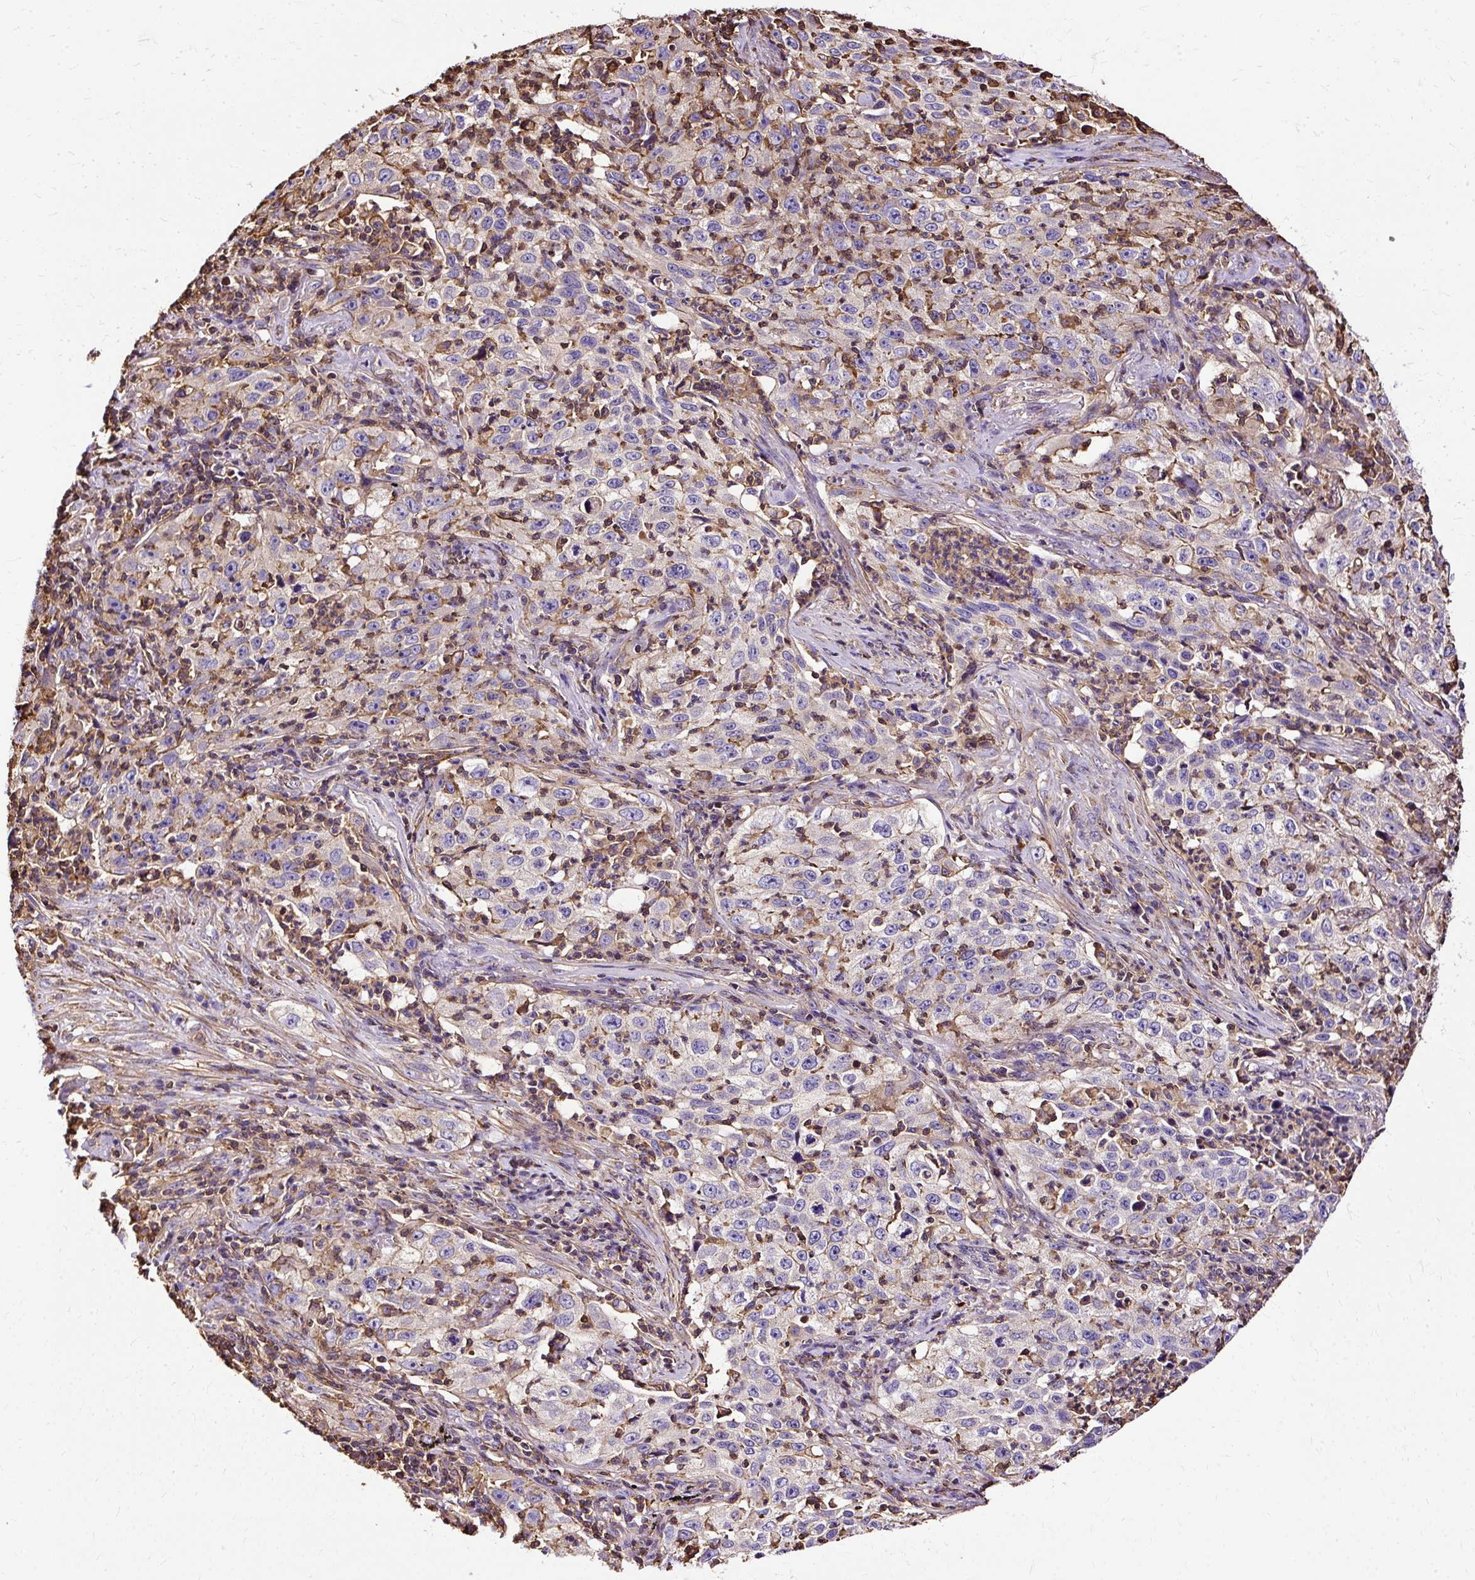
{"staining": {"intensity": "negative", "quantity": "none", "location": "none"}, "tissue": "lung cancer", "cell_type": "Tumor cells", "image_type": "cancer", "snomed": [{"axis": "morphology", "description": "Squamous cell carcinoma, NOS"}, {"axis": "topography", "description": "Lung"}], "caption": "IHC of human lung cancer reveals no positivity in tumor cells. The staining is performed using DAB brown chromogen with nuclei counter-stained in using hematoxylin.", "gene": "KLHL11", "patient": {"sex": "male", "age": 71}}